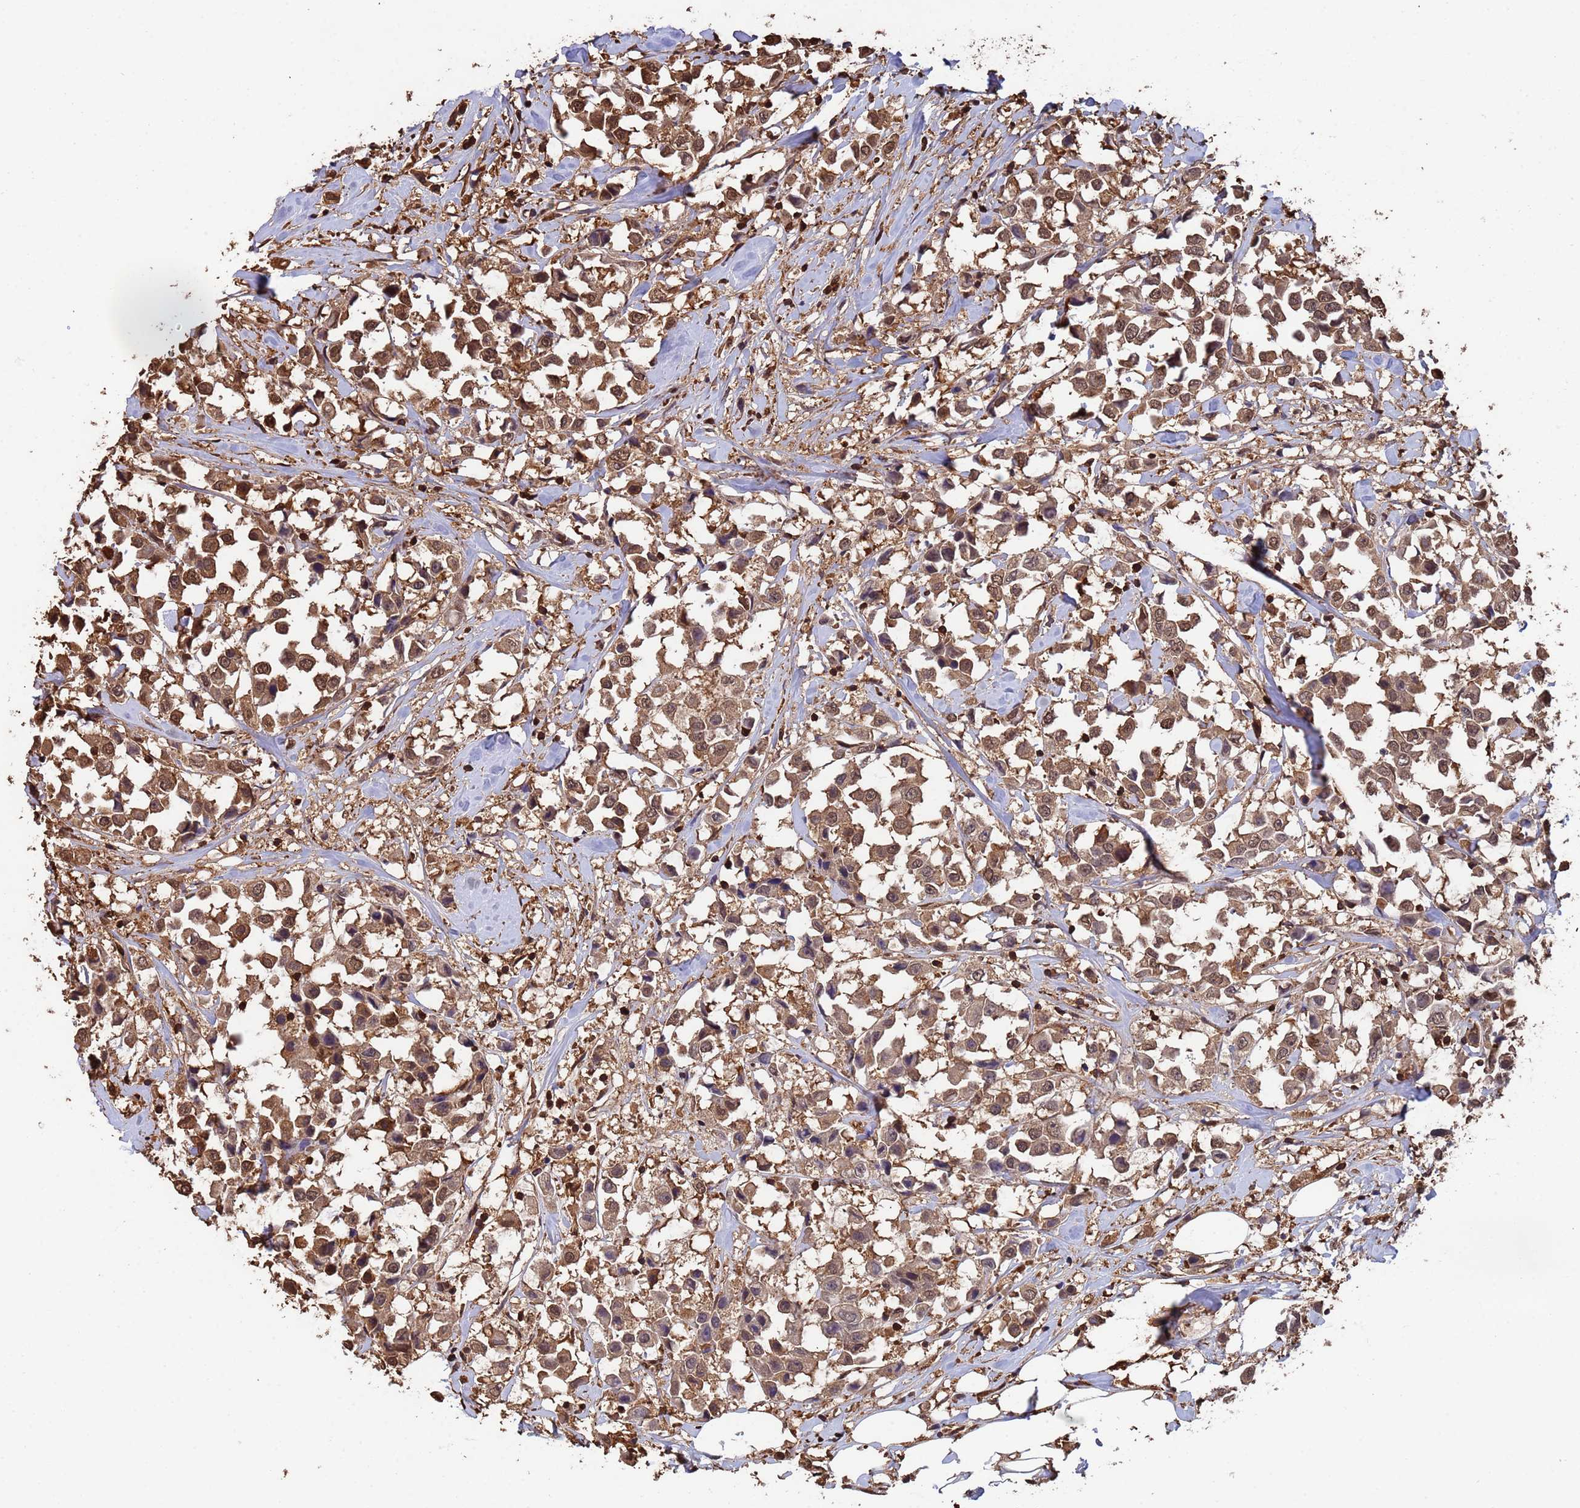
{"staining": {"intensity": "moderate", "quantity": ">75%", "location": "cytoplasmic/membranous,nuclear"}, "tissue": "breast cancer", "cell_type": "Tumor cells", "image_type": "cancer", "snomed": [{"axis": "morphology", "description": "Duct carcinoma"}, {"axis": "topography", "description": "Breast"}], "caption": "Moderate cytoplasmic/membranous and nuclear expression is seen in about >75% of tumor cells in breast cancer. (DAB = brown stain, brightfield microscopy at high magnification).", "gene": "SUMO4", "patient": {"sex": "female", "age": 61}}